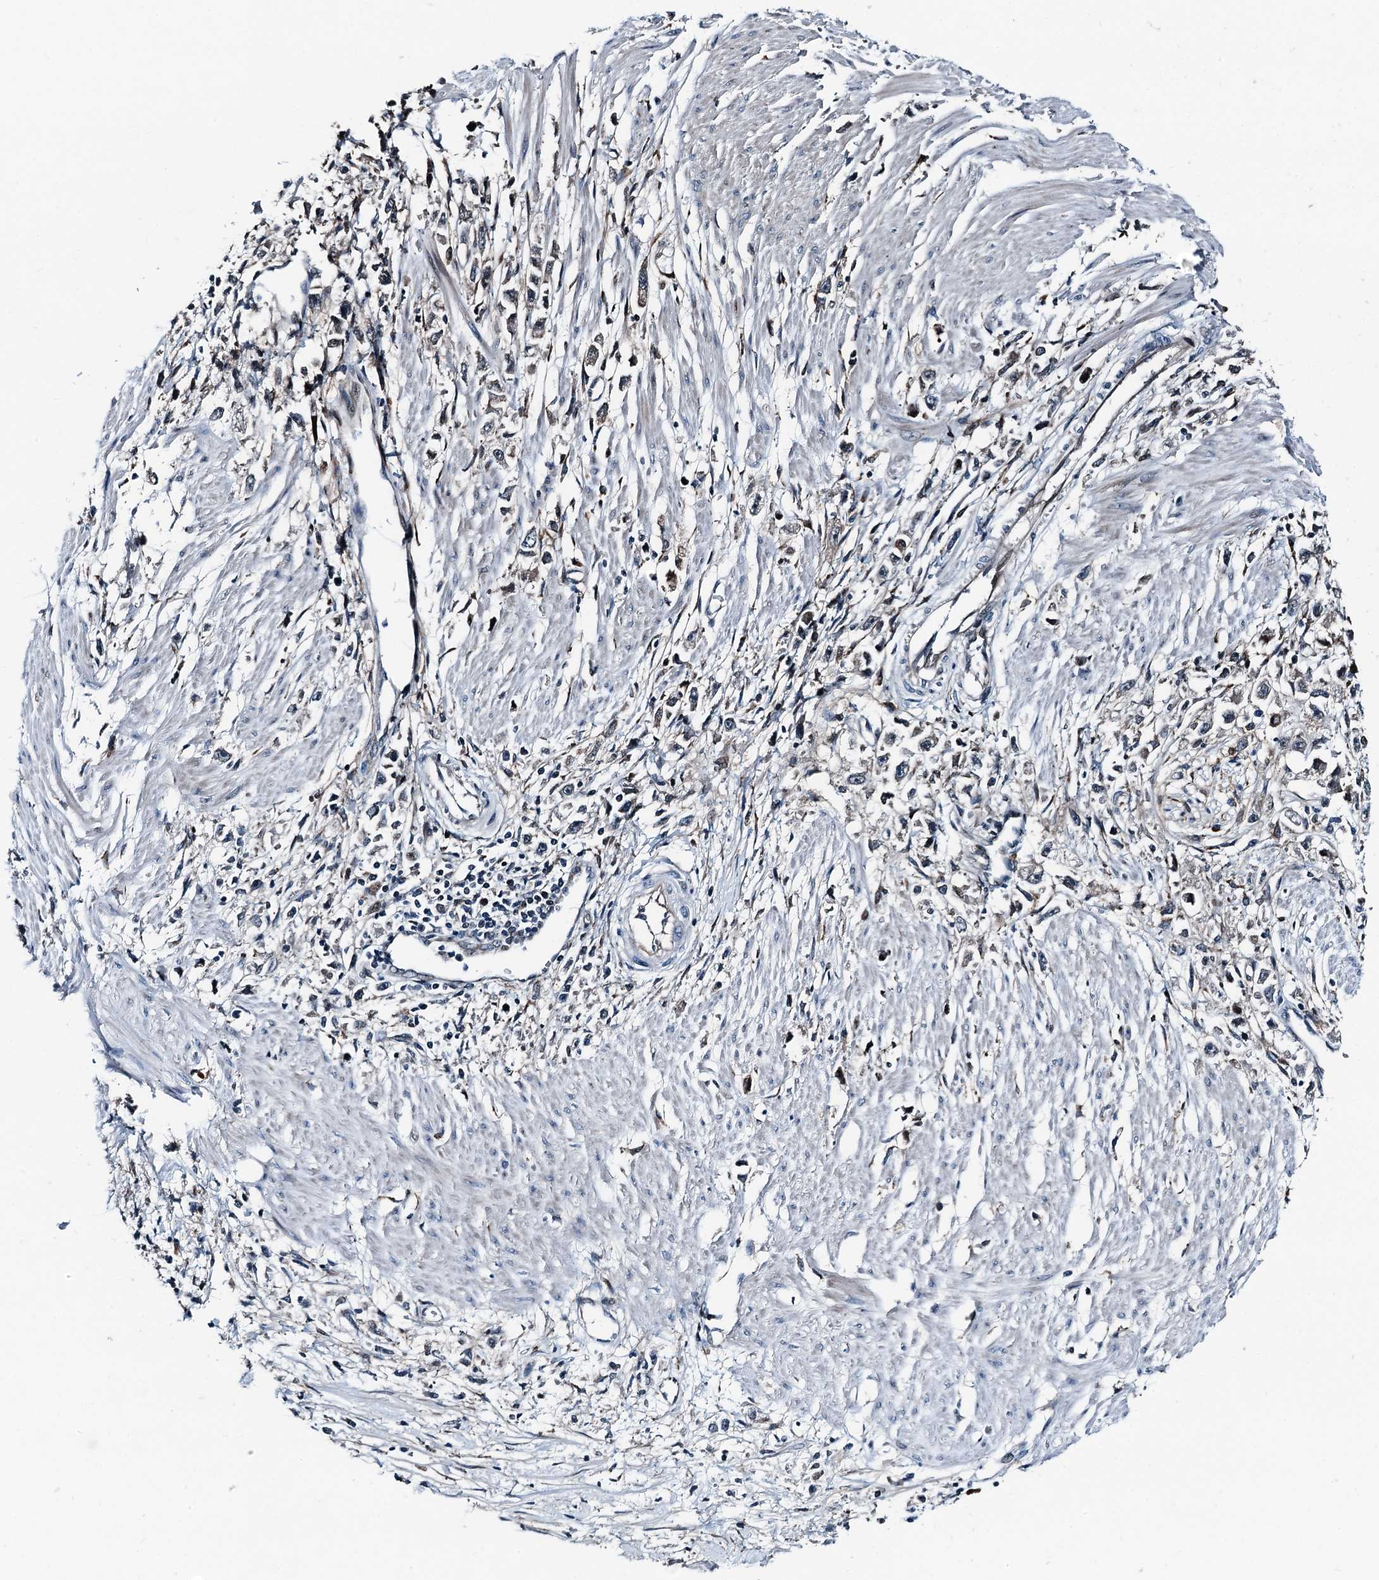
{"staining": {"intensity": "weak", "quantity": "<25%", "location": "cytoplasmic/membranous"}, "tissue": "stomach cancer", "cell_type": "Tumor cells", "image_type": "cancer", "snomed": [{"axis": "morphology", "description": "Adenocarcinoma, NOS"}, {"axis": "topography", "description": "Stomach"}], "caption": "Tumor cells show no significant positivity in stomach cancer.", "gene": "TAMALIN", "patient": {"sex": "female", "age": 59}}